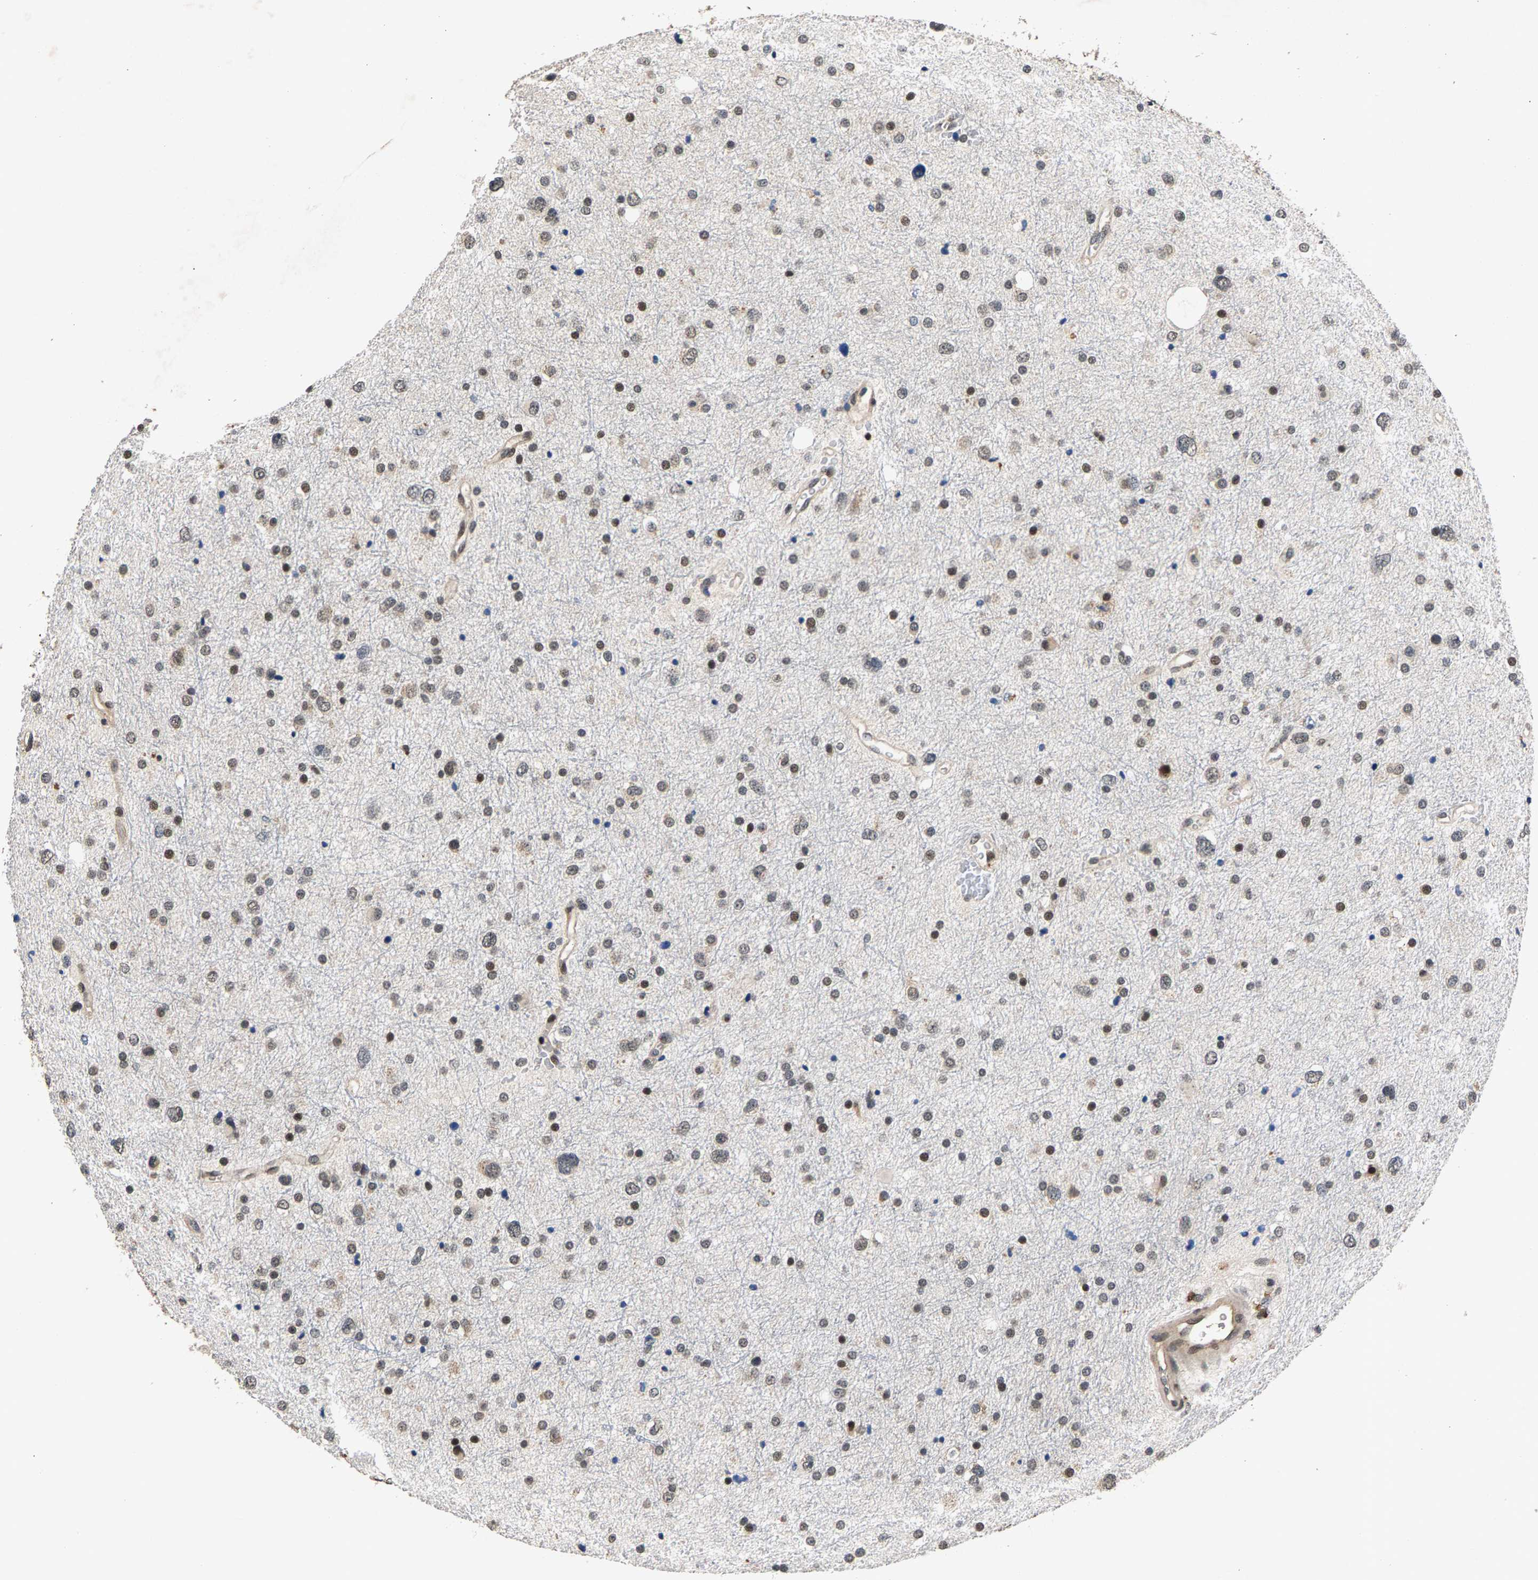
{"staining": {"intensity": "weak", "quantity": "25%-75%", "location": "nuclear"}, "tissue": "glioma", "cell_type": "Tumor cells", "image_type": "cancer", "snomed": [{"axis": "morphology", "description": "Glioma, malignant, Low grade"}, {"axis": "topography", "description": "Brain"}], "caption": "This is a micrograph of immunohistochemistry staining of low-grade glioma (malignant), which shows weak positivity in the nuclear of tumor cells.", "gene": "RBM33", "patient": {"sex": "female", "age": 37}}